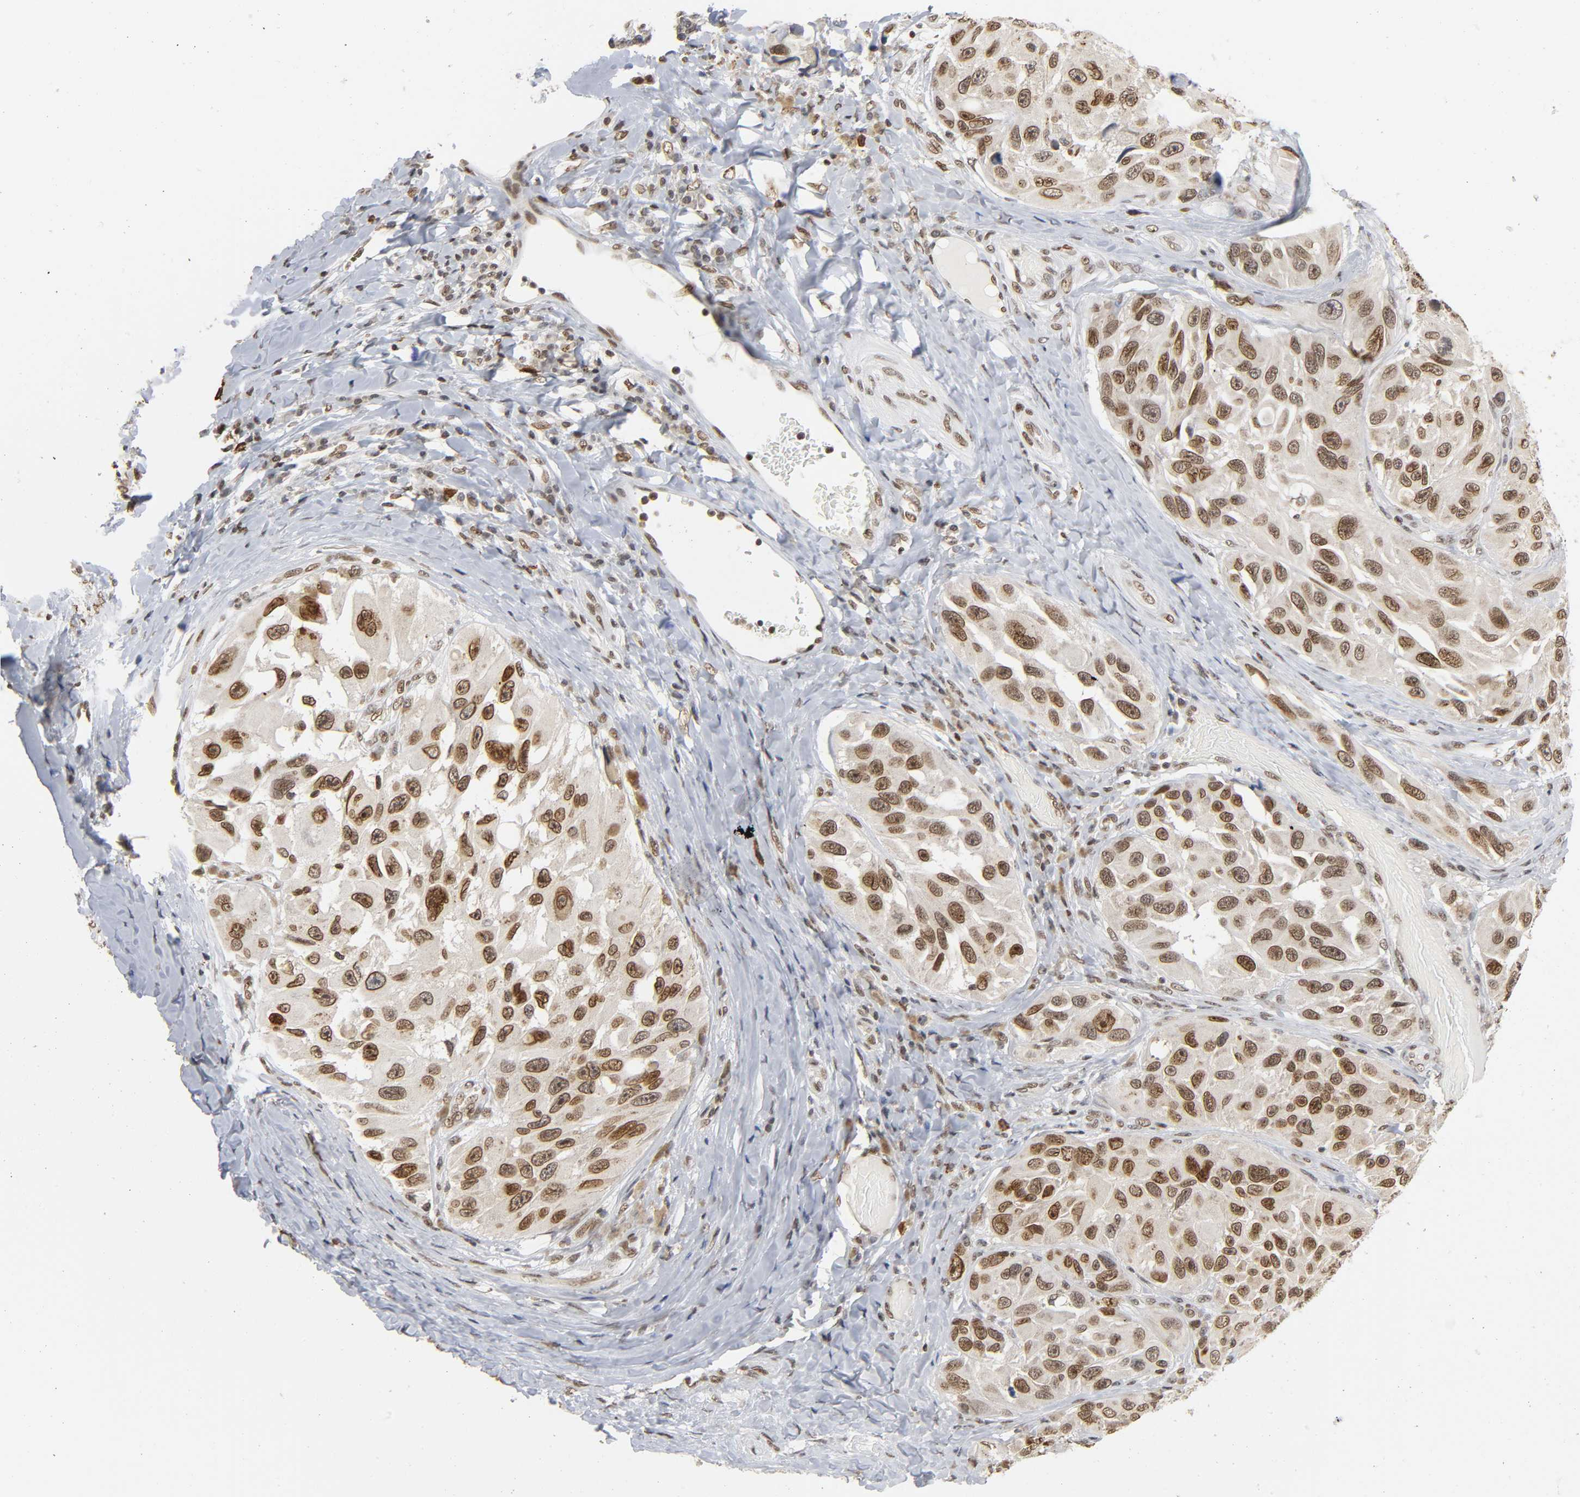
{"staining": {"intensity": "strong", "quantity": ">75%", "location": "nuclear"}, "tissue": "melanoma", "cell_type": "Tumor cells", "image_type": "cancer", "snomed": [{"axis": "morphology", "description": "Malignant melanoma, NOS"}, {"axis": "topography", "description": "Skin"}], "caption": "The image exhibits immunohistochemical staining of malignant melanoma. There is strong nuclear staining is present in about >75% of tumor cells.", "gene": "SUMO1", "patient": {"sex": "female", "age": 73}}